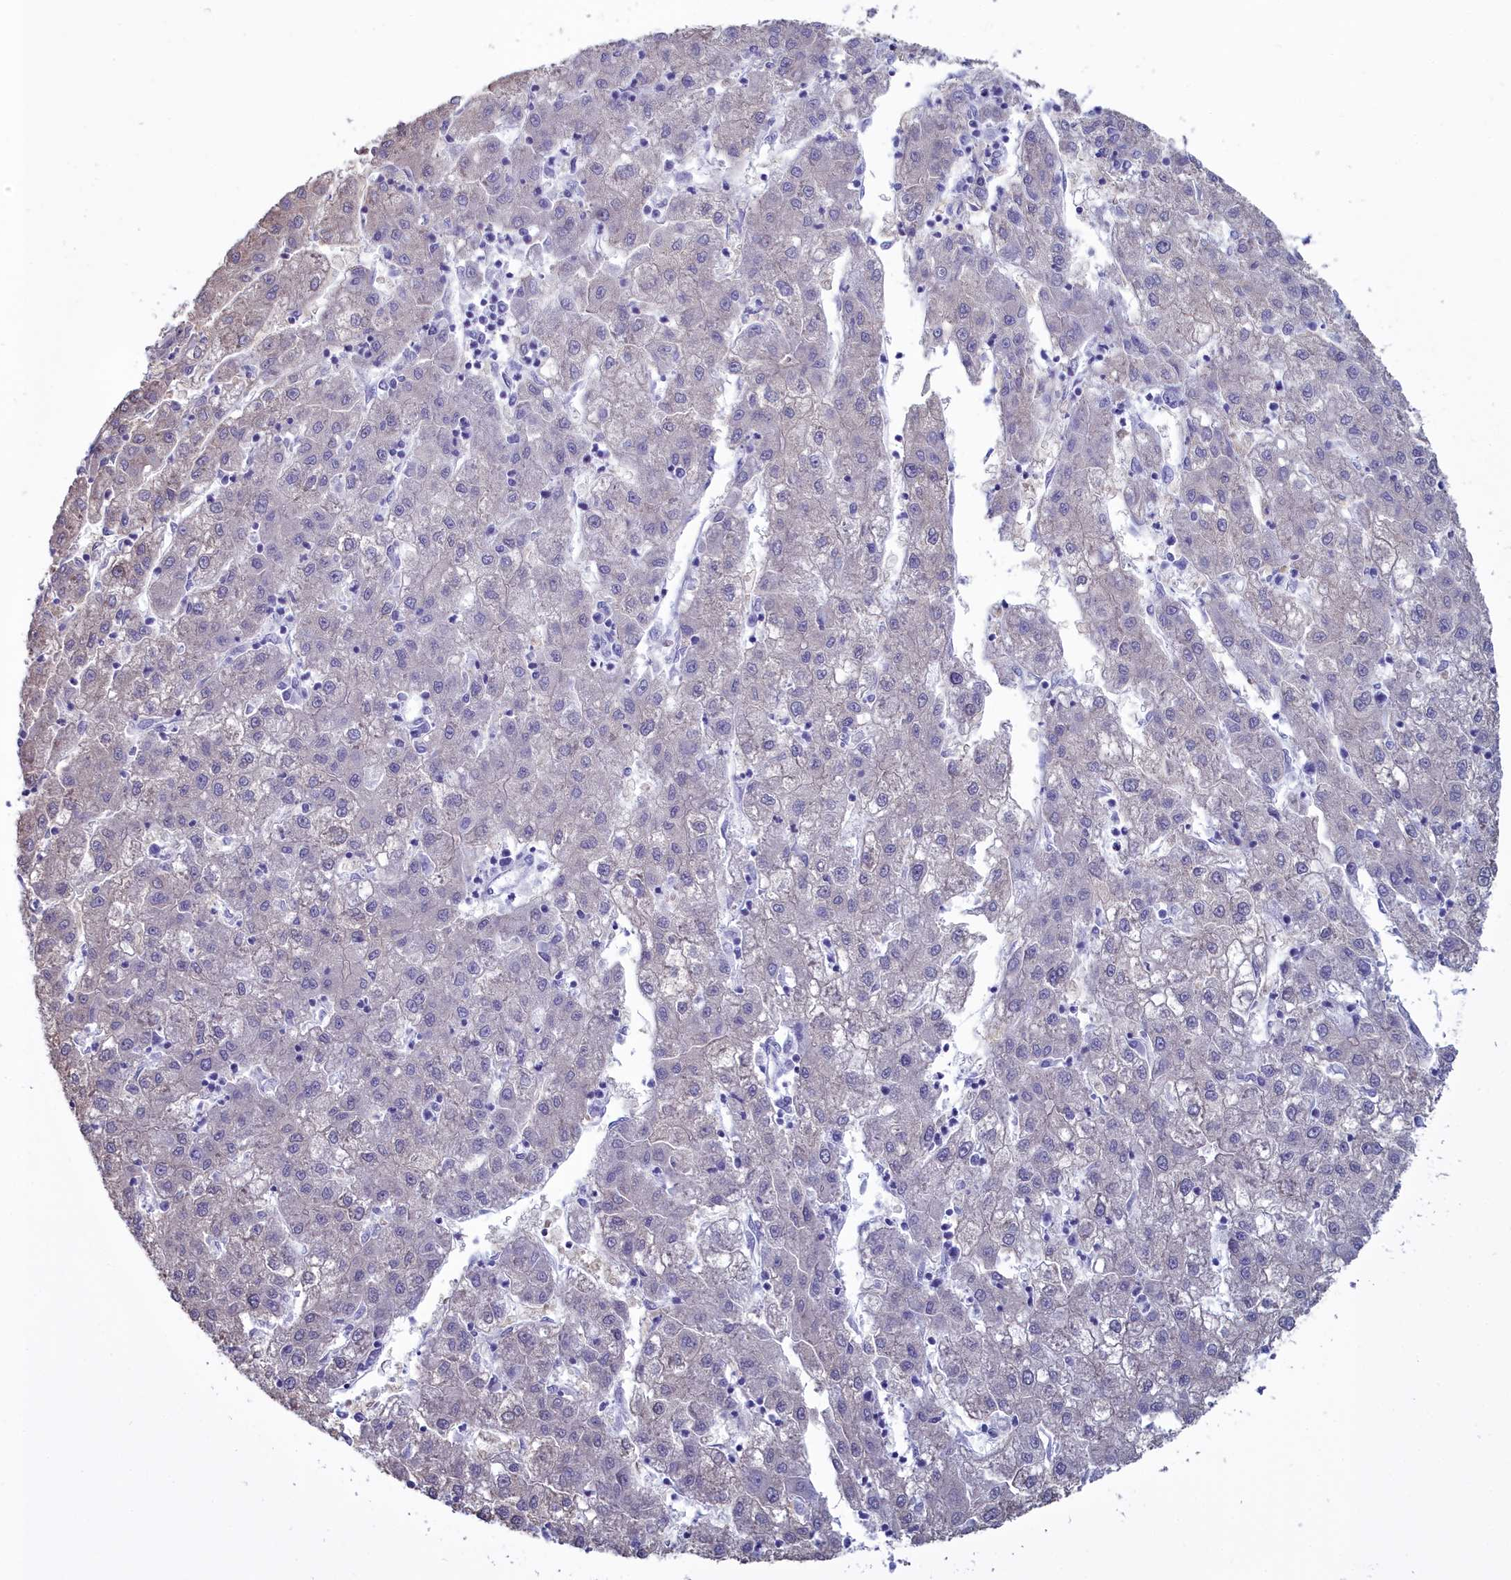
{"staining": {"intensity": "negative", "quantity": "none", "location": "none"}, "tissue": "liver cancer", "cell_type": "Tumor cells", "image_type": "cancer", "snomed": [{"axis": "morphology", "description": "Carcinoma, Hepatocellular, NOS"}, {"axis": "topography", "description": "Liver"}], "caption": "The immunohistochemistry (IHC) photomicrograph has no significant positivity in tumor cells of liver hepatocellular carcinoma tissue. The staining is performed using DAB (3,3'-diaminobenzidine) brown chromogen with nuclei counter-stained in using hematoxylin.", "gene": "MAP6", "patient": {"sex": "male", "age": 72}}